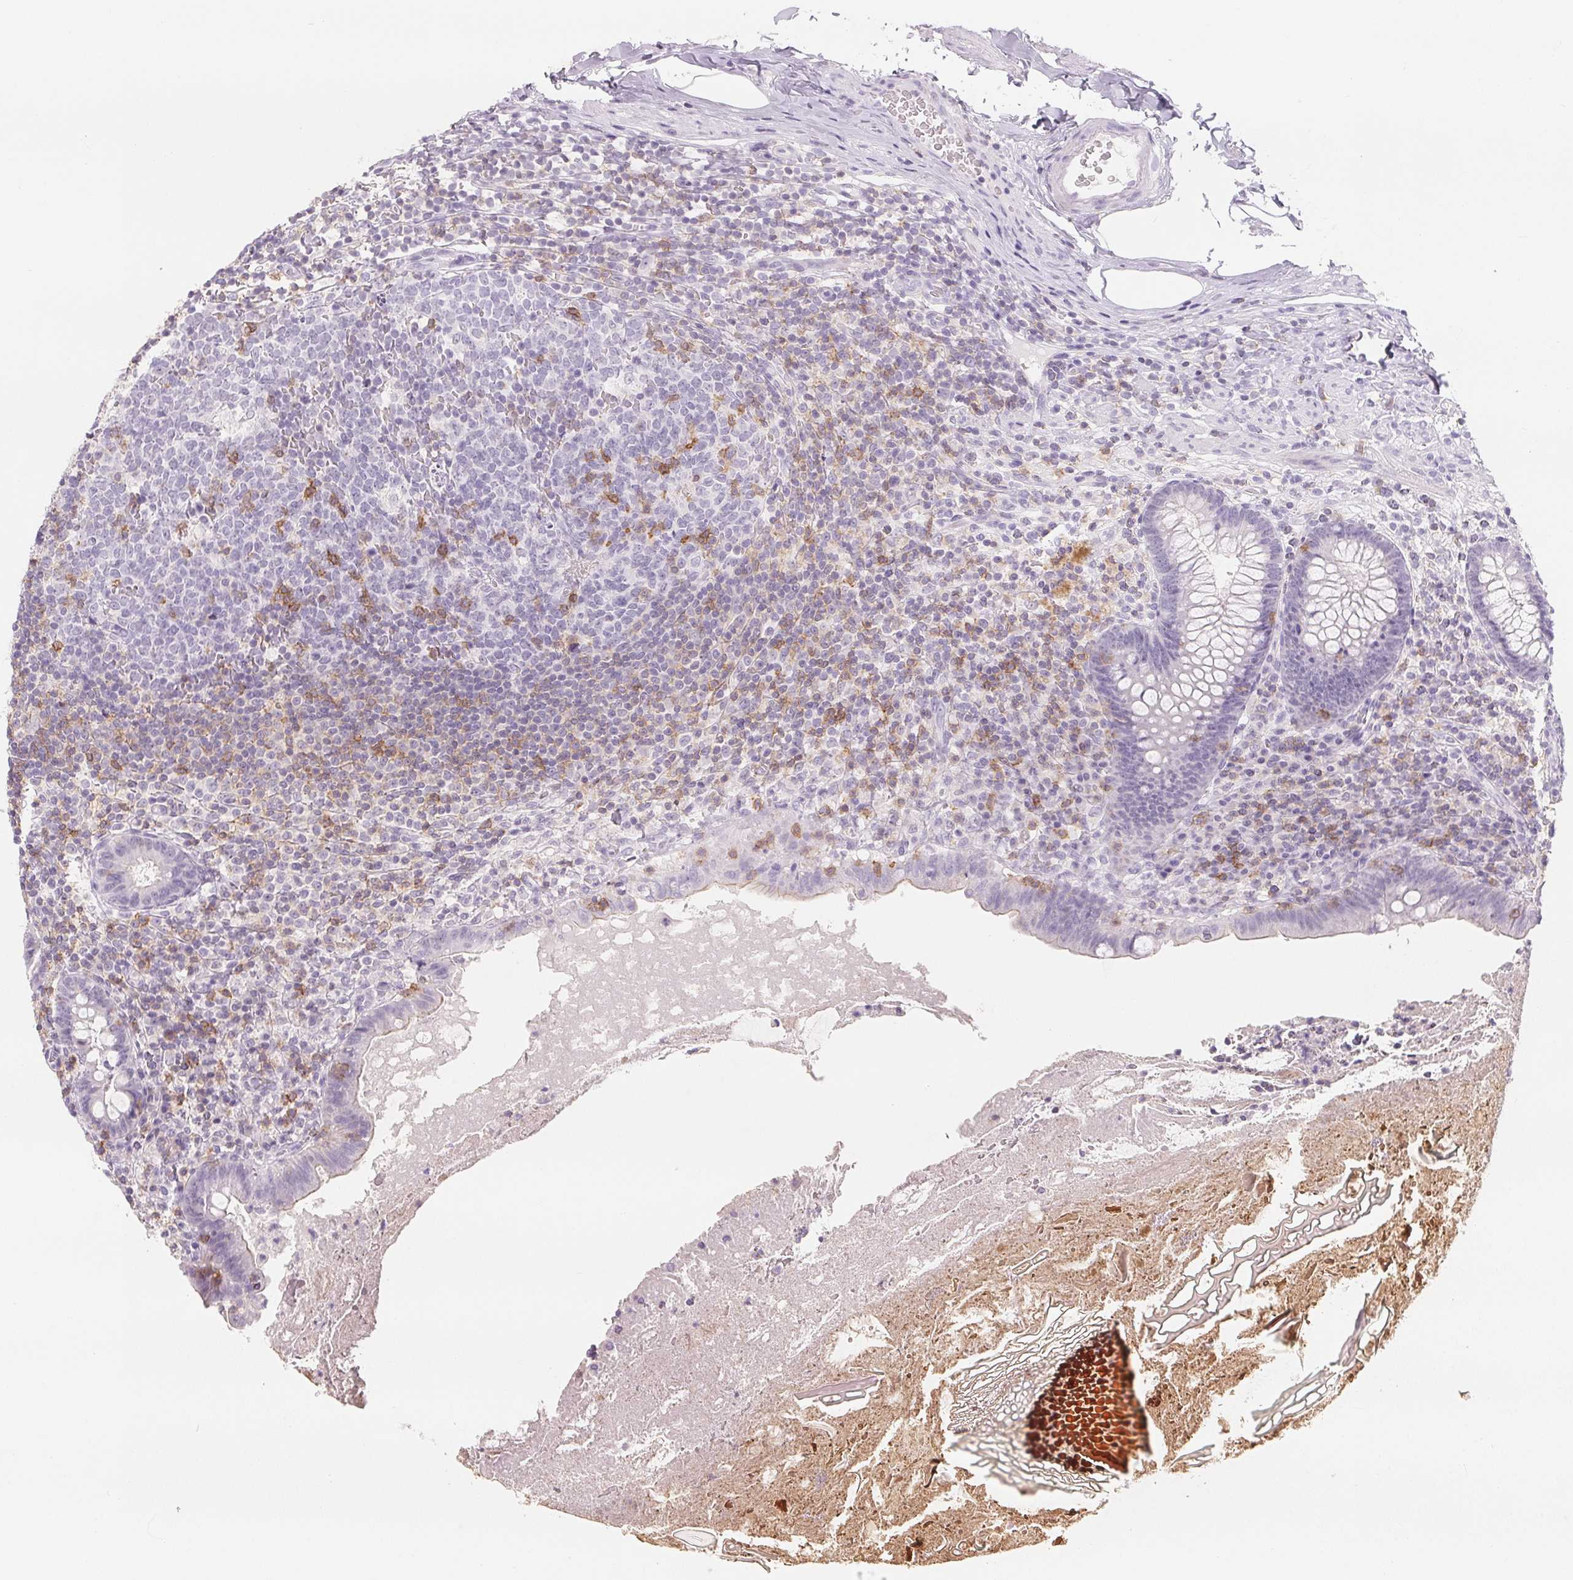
{"staining": {"intensity": "negative", "quantity": "none", "location": "none"}, "tissue": "appendix", "cell_type": "Glandular cells", "image_type": "normal", "snomed": [{"axis": "morphology", "description": "Normal tissue, NOS"}, {"axis": "topography", "description": "Appendix"}], "caption": "A micrograph of appendix stained for a protein shows no brown staining in glandular cells. Nuclei are stained in blue.", "gene": "CD69", "patient": {"sex": "male", "age": 47}}